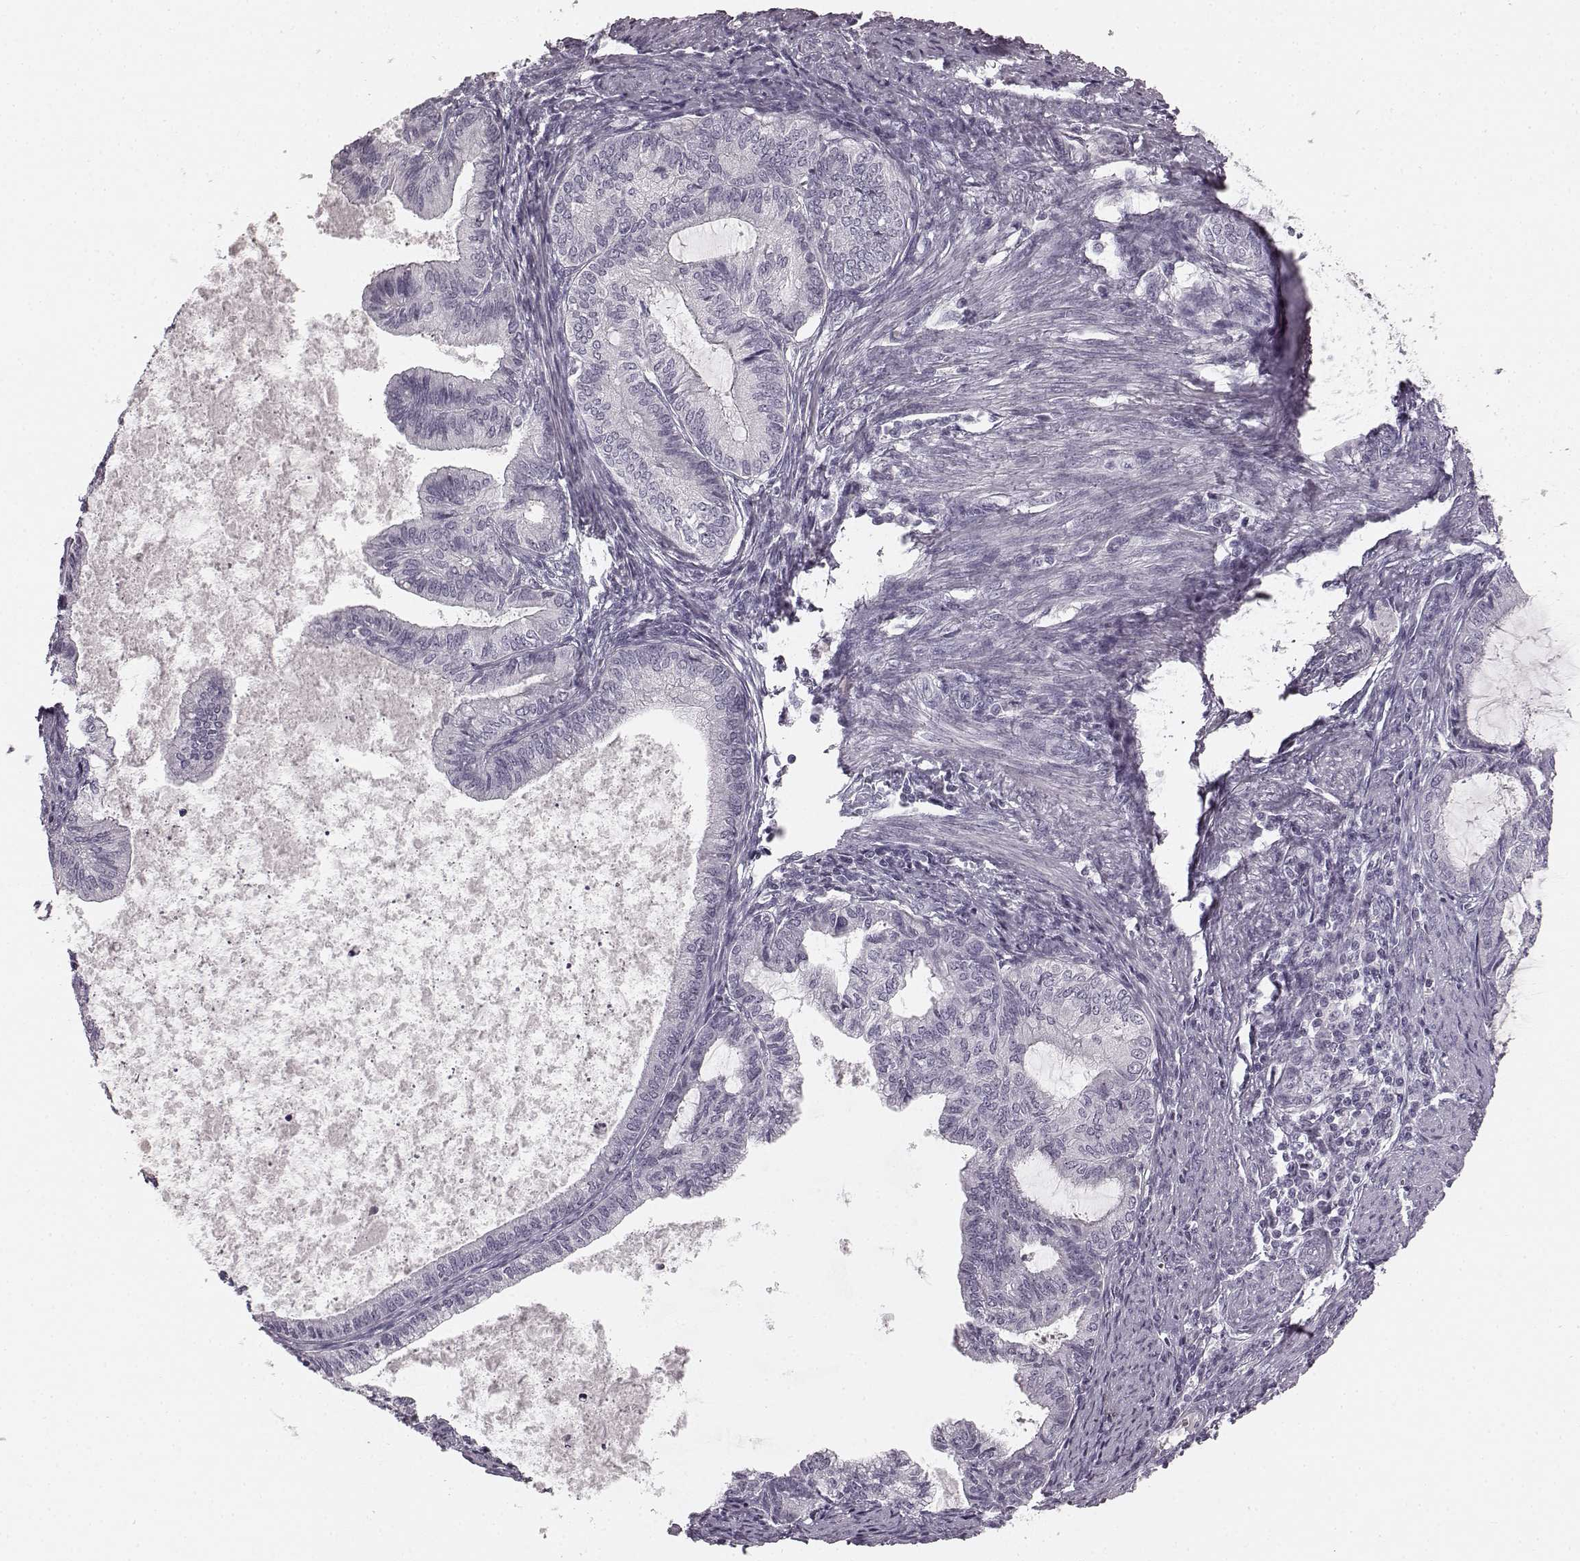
{"staining": {"intensity": "negative", "quantity": "none", "location": "none"}, "tissue": "endometrial cancer", "cell_type": "Tumor cells", "image_type": "cancer", "snomed": [{"axis": "morphology", "description": "Adenocarcinoma, NOS"}, {"axis": "topography", "description": "Endometrium"}], "caption": "Tumor cells are negative for brown protein staining in endometrial cancer.", "gene": "TMPRSS15", "patient": {"sex": "female", "age": 86}}